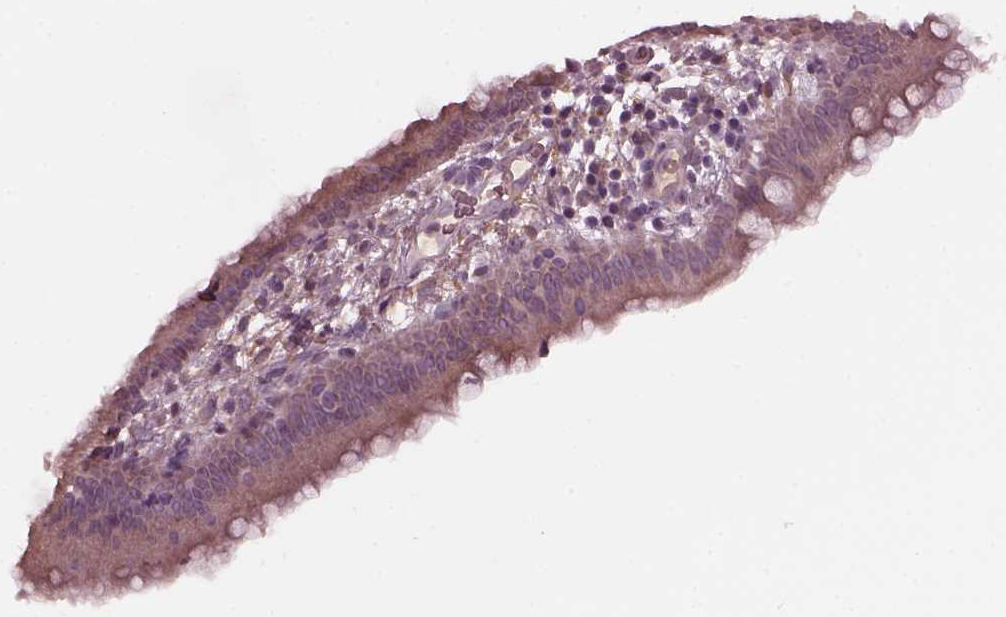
{"staining": {"intensity": "weak", "quantity": "25%-75%", "location": "cytoplasmic/membranous"}, "tissue": "cervical cancer", "cell_type": "Tumor cells", "image_type": "cancer", "snomed": [{"axis": "morphology", "description": "Squamous cell carcinoma, NOS"}, {"axis": "topography", "description": "Cervix"}], "caption": "A low amount of weak cytoplasmic/membranous staining is present in approximately 25%-75% of tumor cells in squamous cell carcinoma (cervical) tissue.", "gene": "PORCN", "patient": {"sex": "female", "age": 32}}